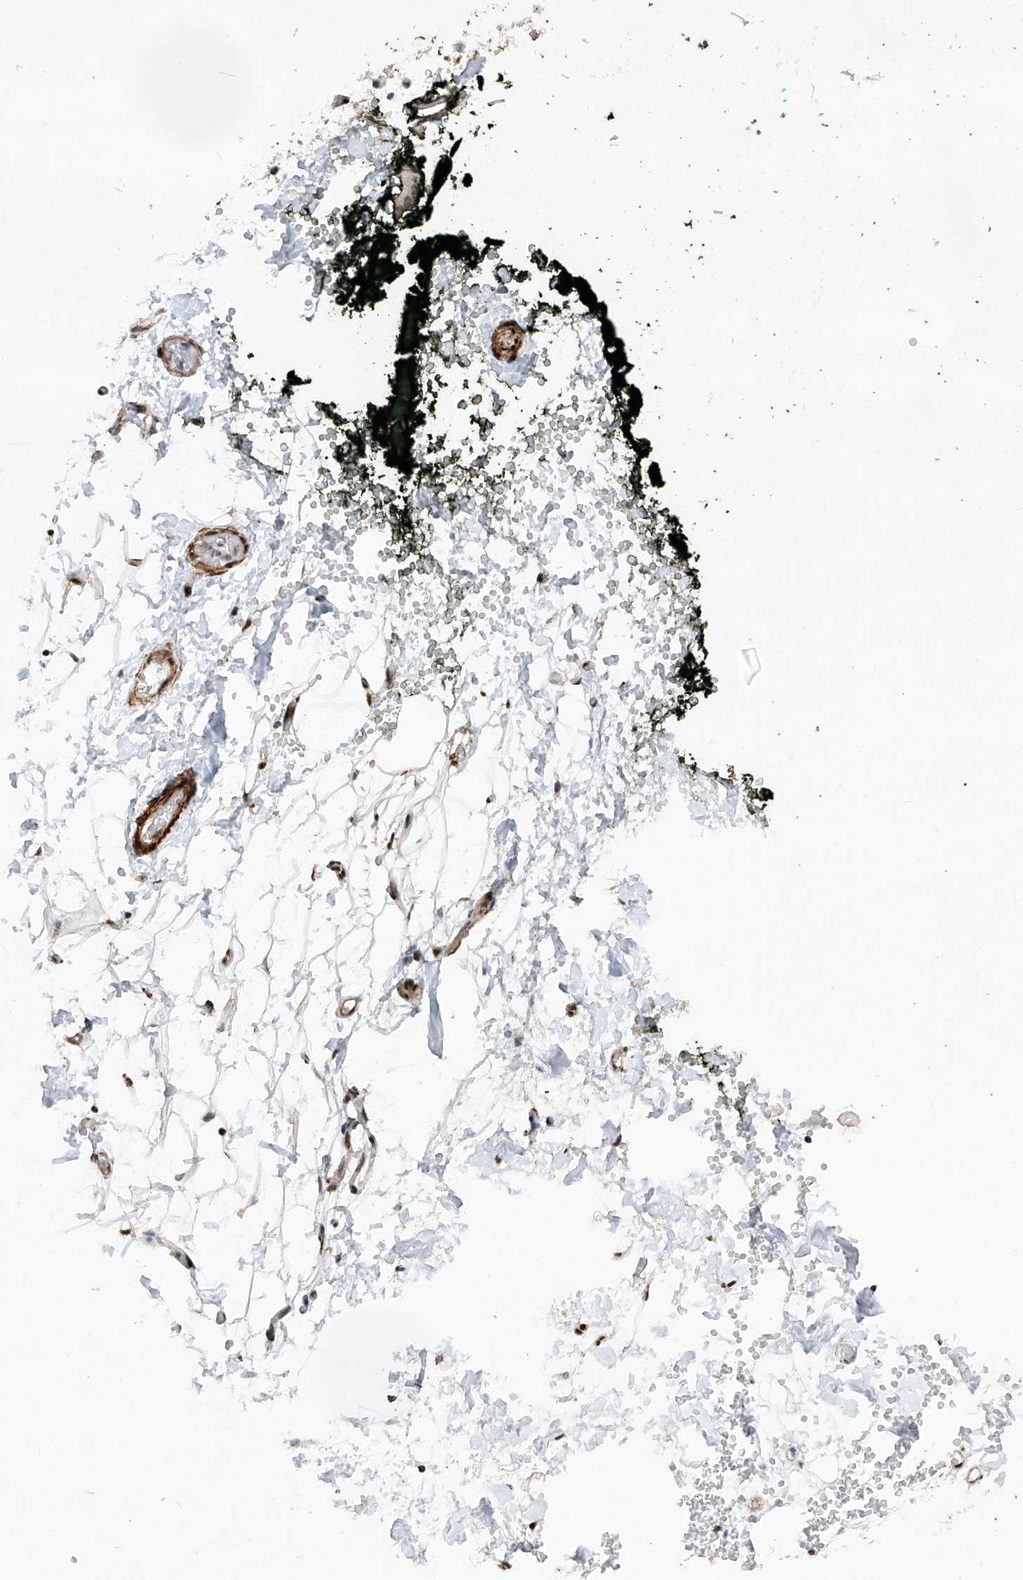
{"staining": {"intensity": "weak", "quantity": "25%-75%", "location": "cytoplasmic/membranous"}, "tissue": "adipose tissue", "cell_type": "Adipocytes", "image_type": "normal", "snomed": [{"axis": "morphology", "description": "Normal tissue, NOS"}, {"axis": "morphology", "description": "Adenocarcinoma, NOS"}, {"axis": "topography", "description": "Pancreas"}, {"axis": "topography", "description": "Peripheral nerve tissue"}], "caption": "Normal adipose tissue was stained to show a protein in brown. There is low levels of weak cytoplasmic/membranous staining in approximately 25%-75% of adipocytes.", "gene": "NFATC4", "patient": {"sex": "male", "age": 59}}